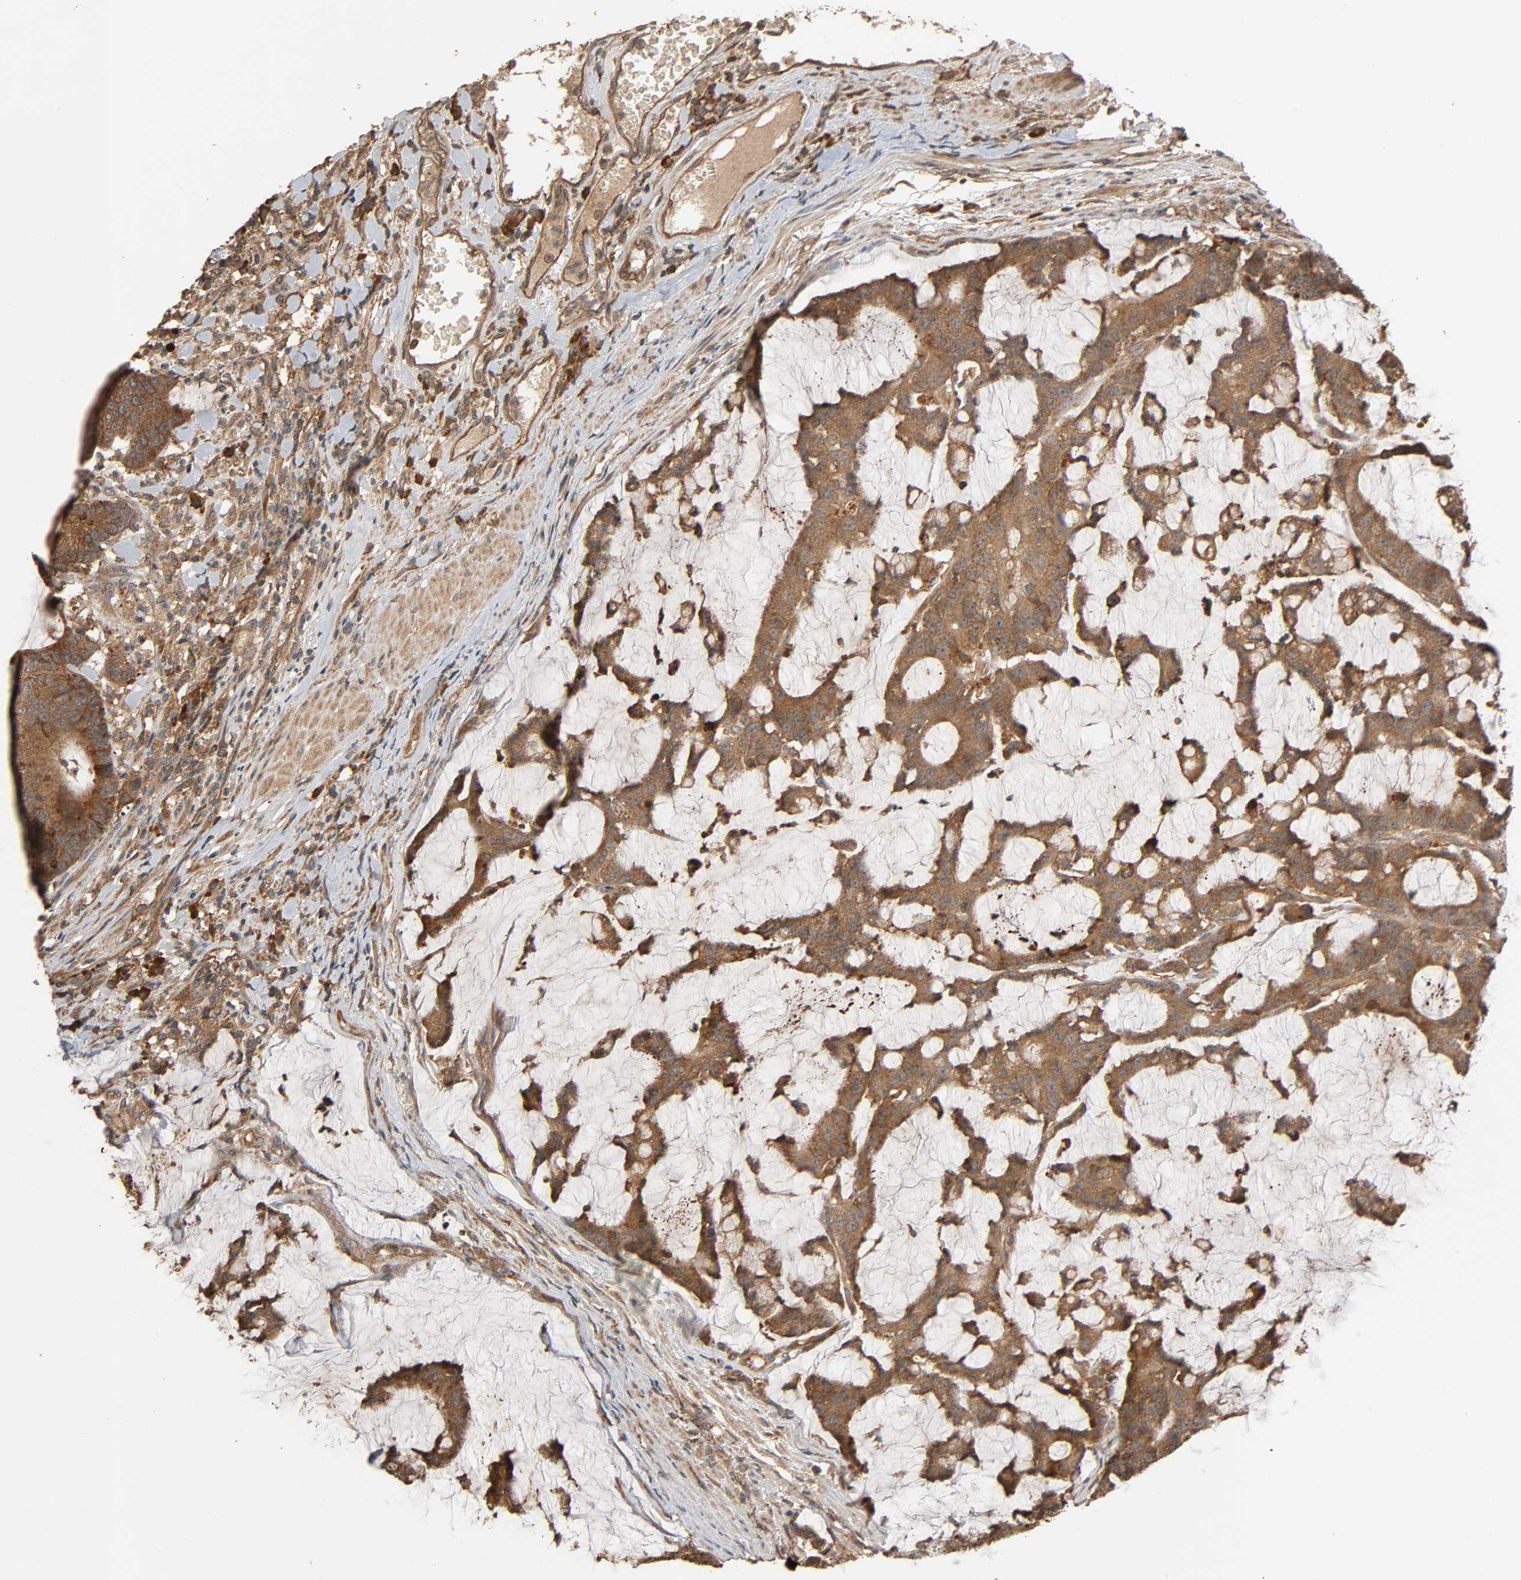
{"staining": {"intensity": "strong", "quantity": ">75%", "location": "cytoplasmic/membranous"}, "tissue": "colorectal cancer", "cell_type": "Tumor cells", "image_type": "cancer", "snomed": [{"axis": "morphology", "description": "Adenocarcinoma, NOS"}, {"axis": "topography", "description": "Colon"}], "caption": "Immunohistochemistry (DAB (3,3'-diaminobenzidine)) staining of human adenocarcinoma (colorectal) shows strong cytoplasmic/membranous protein staining in approximately >75% of tumor cells.", "gene": "MAP3K8", "patient": {"sex": "female", "age": 84}}